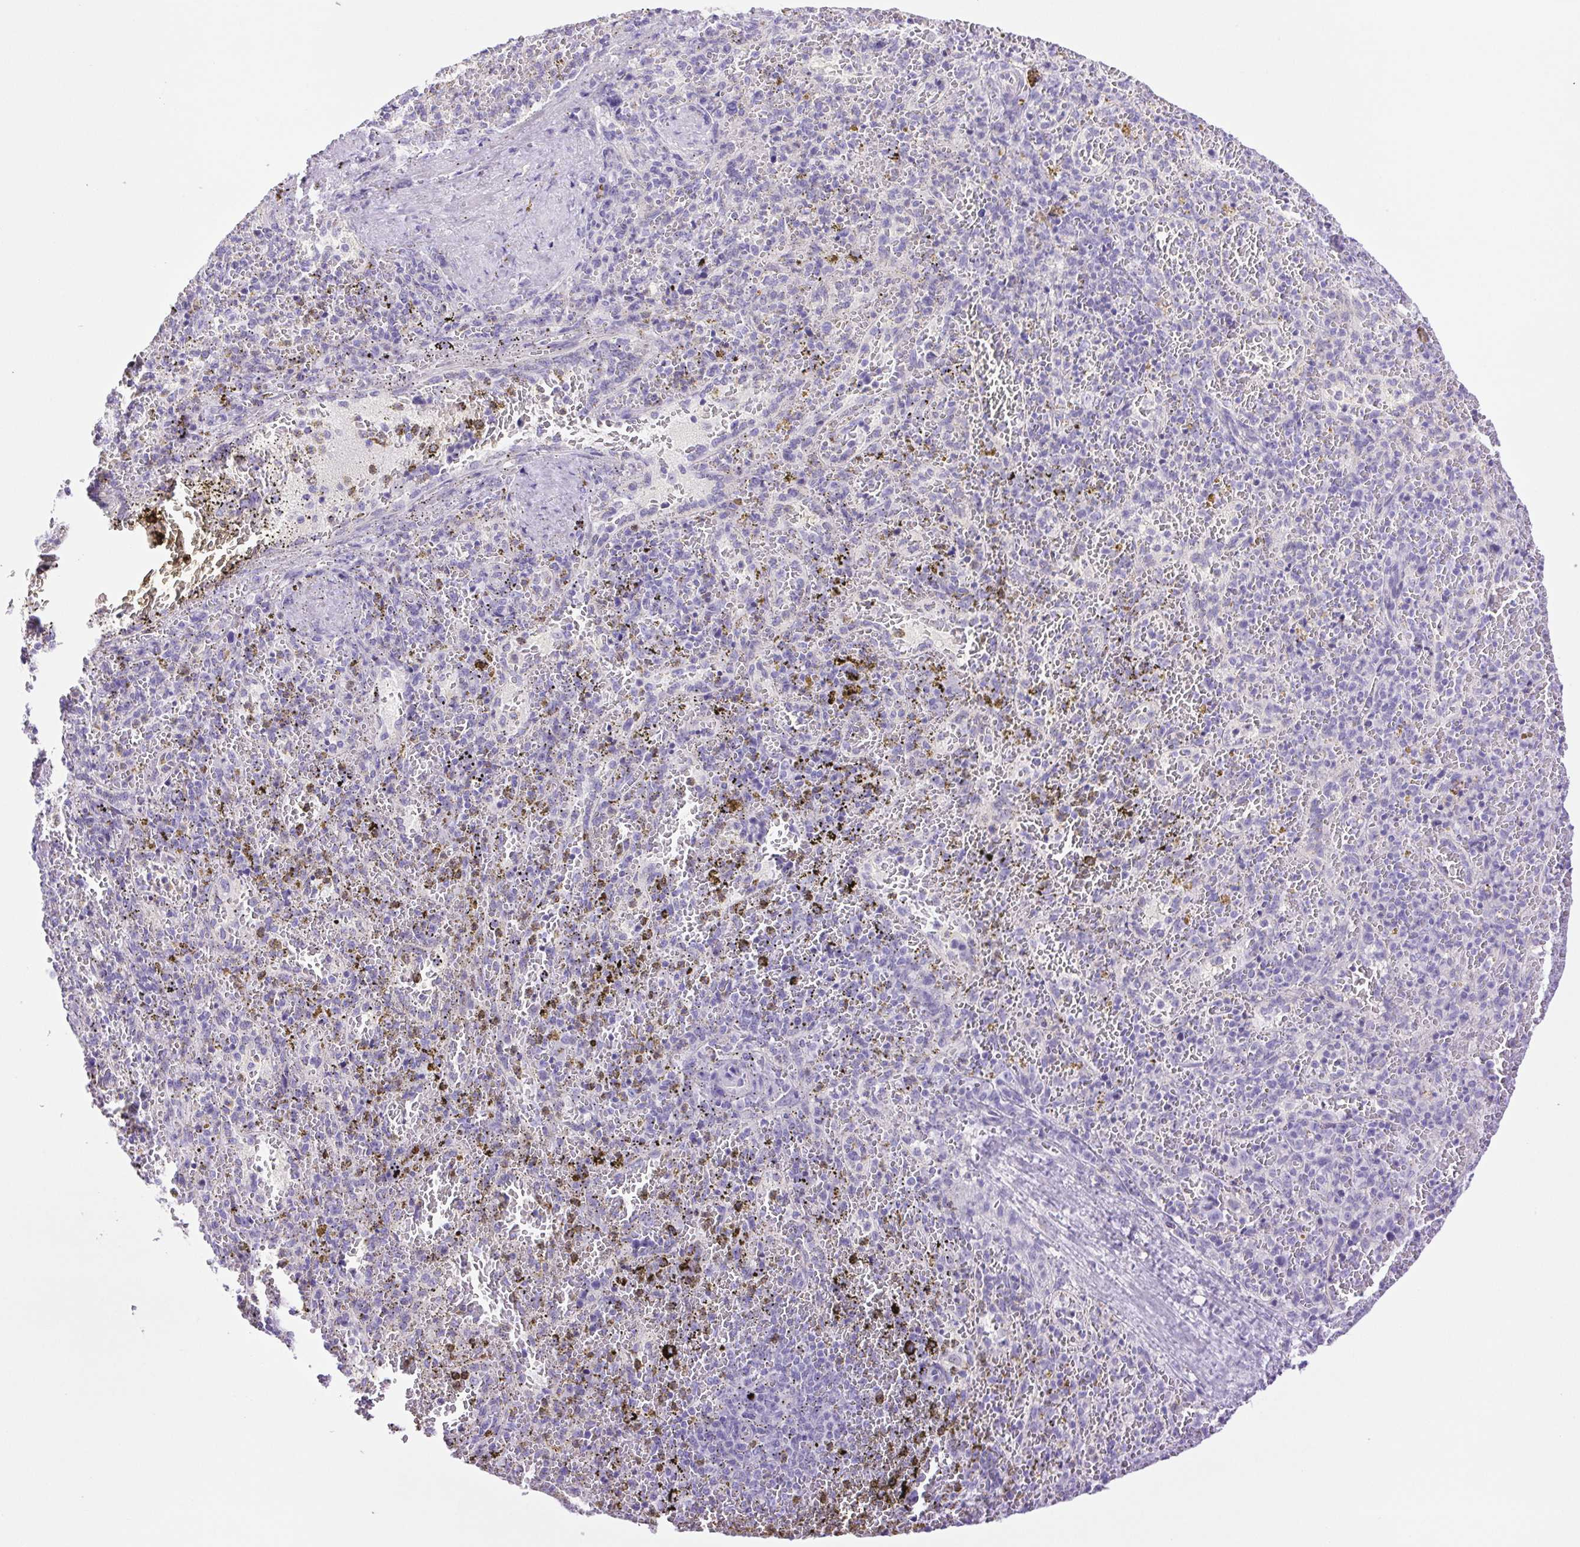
{"staining": {"intensity": "negative", "quantity": "none", "location": "none"}, "tissue": "spleen", "cell_type": "Cells in red pulp", "image_type": "normal", "snomed": [{"axis": "morphology", "description": "Normal tissue, NOS"}, {"axis": "topography", "description": "Spleen"}], "caption": "Protein analysis of benign spleen exhibits no significant expression in cells in red pulp. The staining was performed using DAB to visualize the protein expression in brown, while the nuclei were stained in blue with hematoxylin (Magnification: 20x).", "gene": "CDSN", "patient": {"sex": "female", "age": 50}}